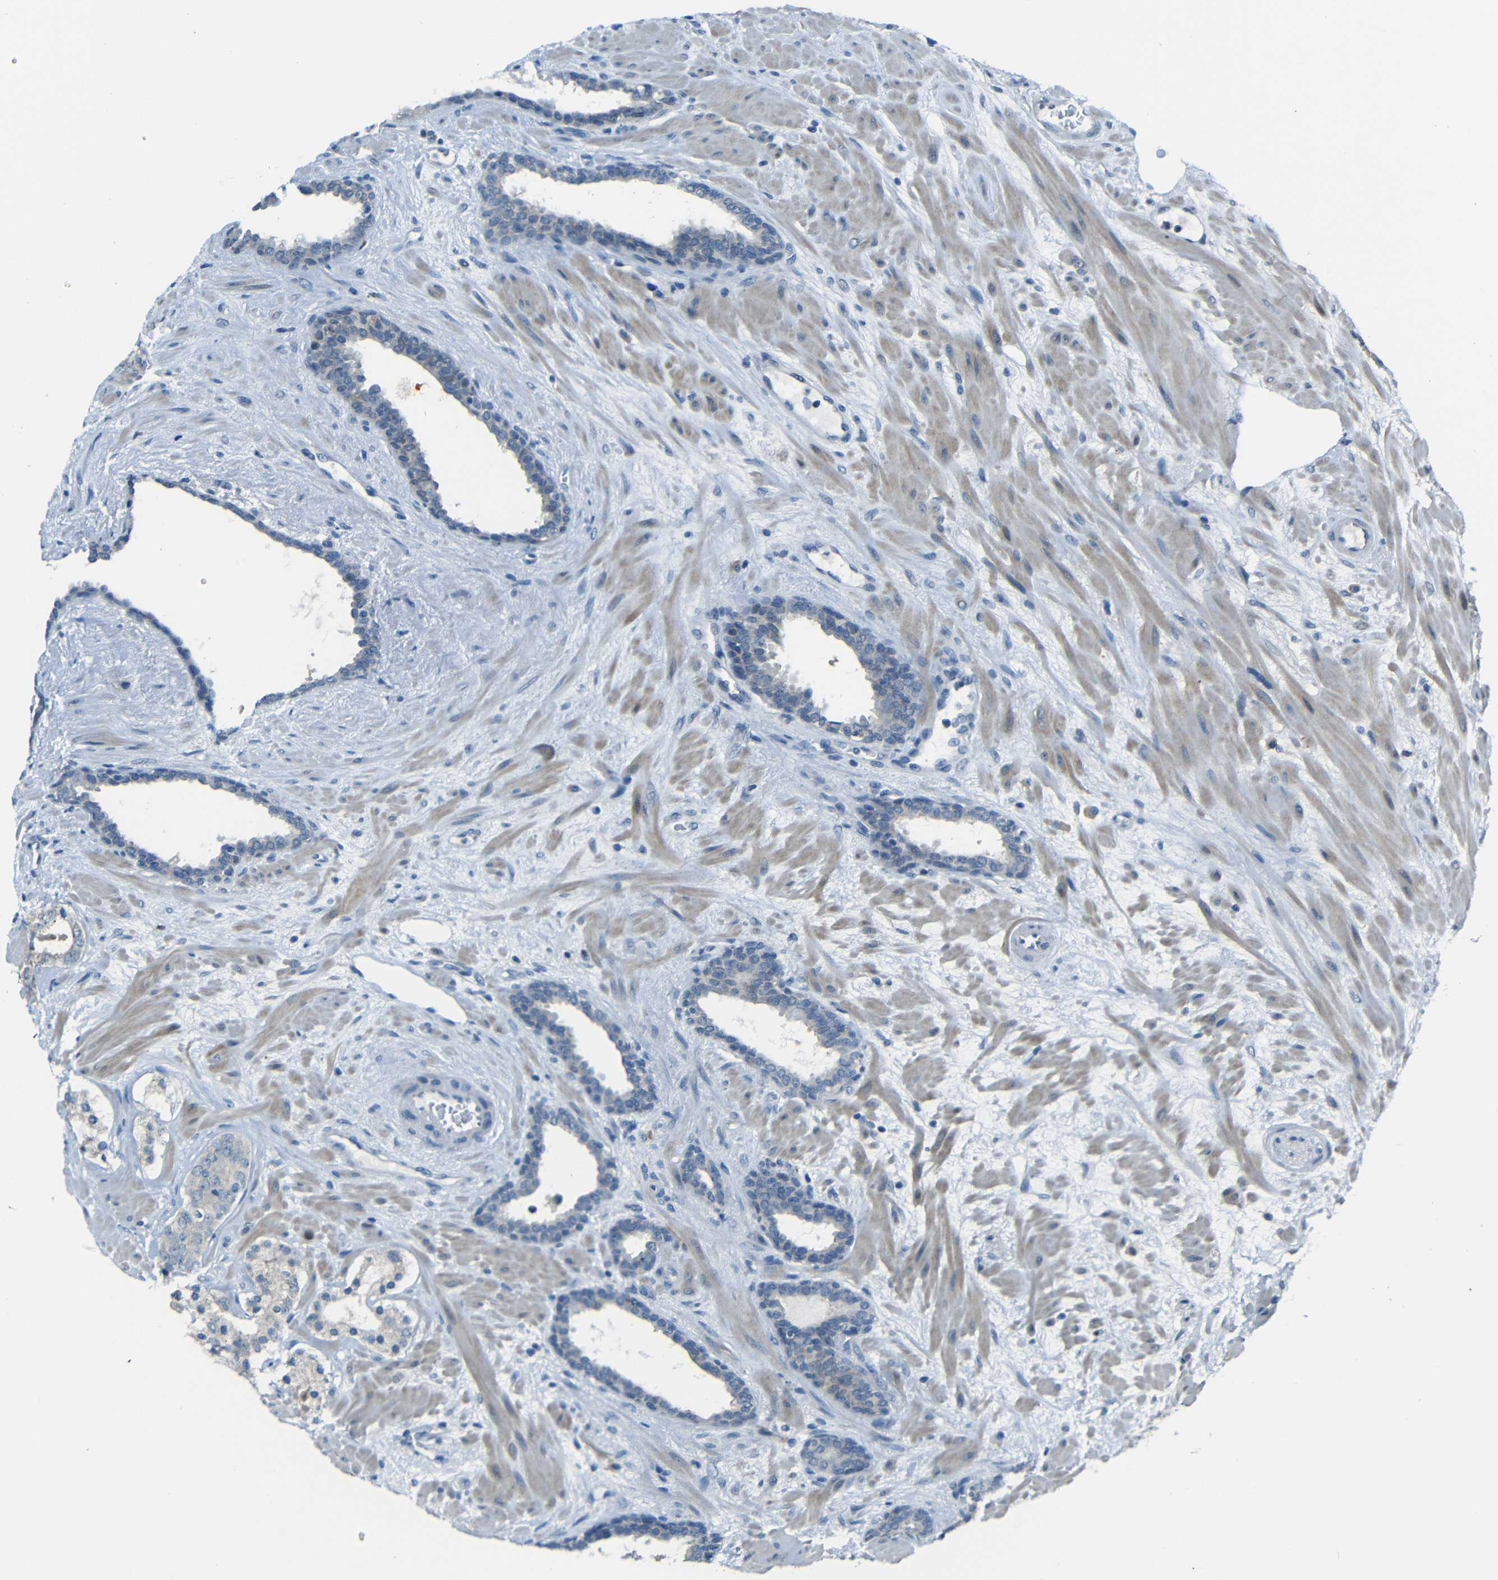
{"staining": {"intensity": "negative", "quantity": "none", "location": "none"}, "tissue": "prostate cancer", "cell_type": "Tumor cells", "image_type": "cancer", "snomed": [{"axis": "morphology", "description": "Adenocarcinoma, Low grade"}, {"axis": "topography", "description": "Prostate"}], "caption": "Immunohistochemical staining of adenocarcinoma (low-grade) (prostate) demonstrates no significant staining in tumor cells. (DAB (3,3'-diaminobenzidine) immunohistochemistry (IHC) visualized using brightfield microscopy, high magnification).", "gene": "ANKRD22", "patient": {"sex": "male", "age": 63}}